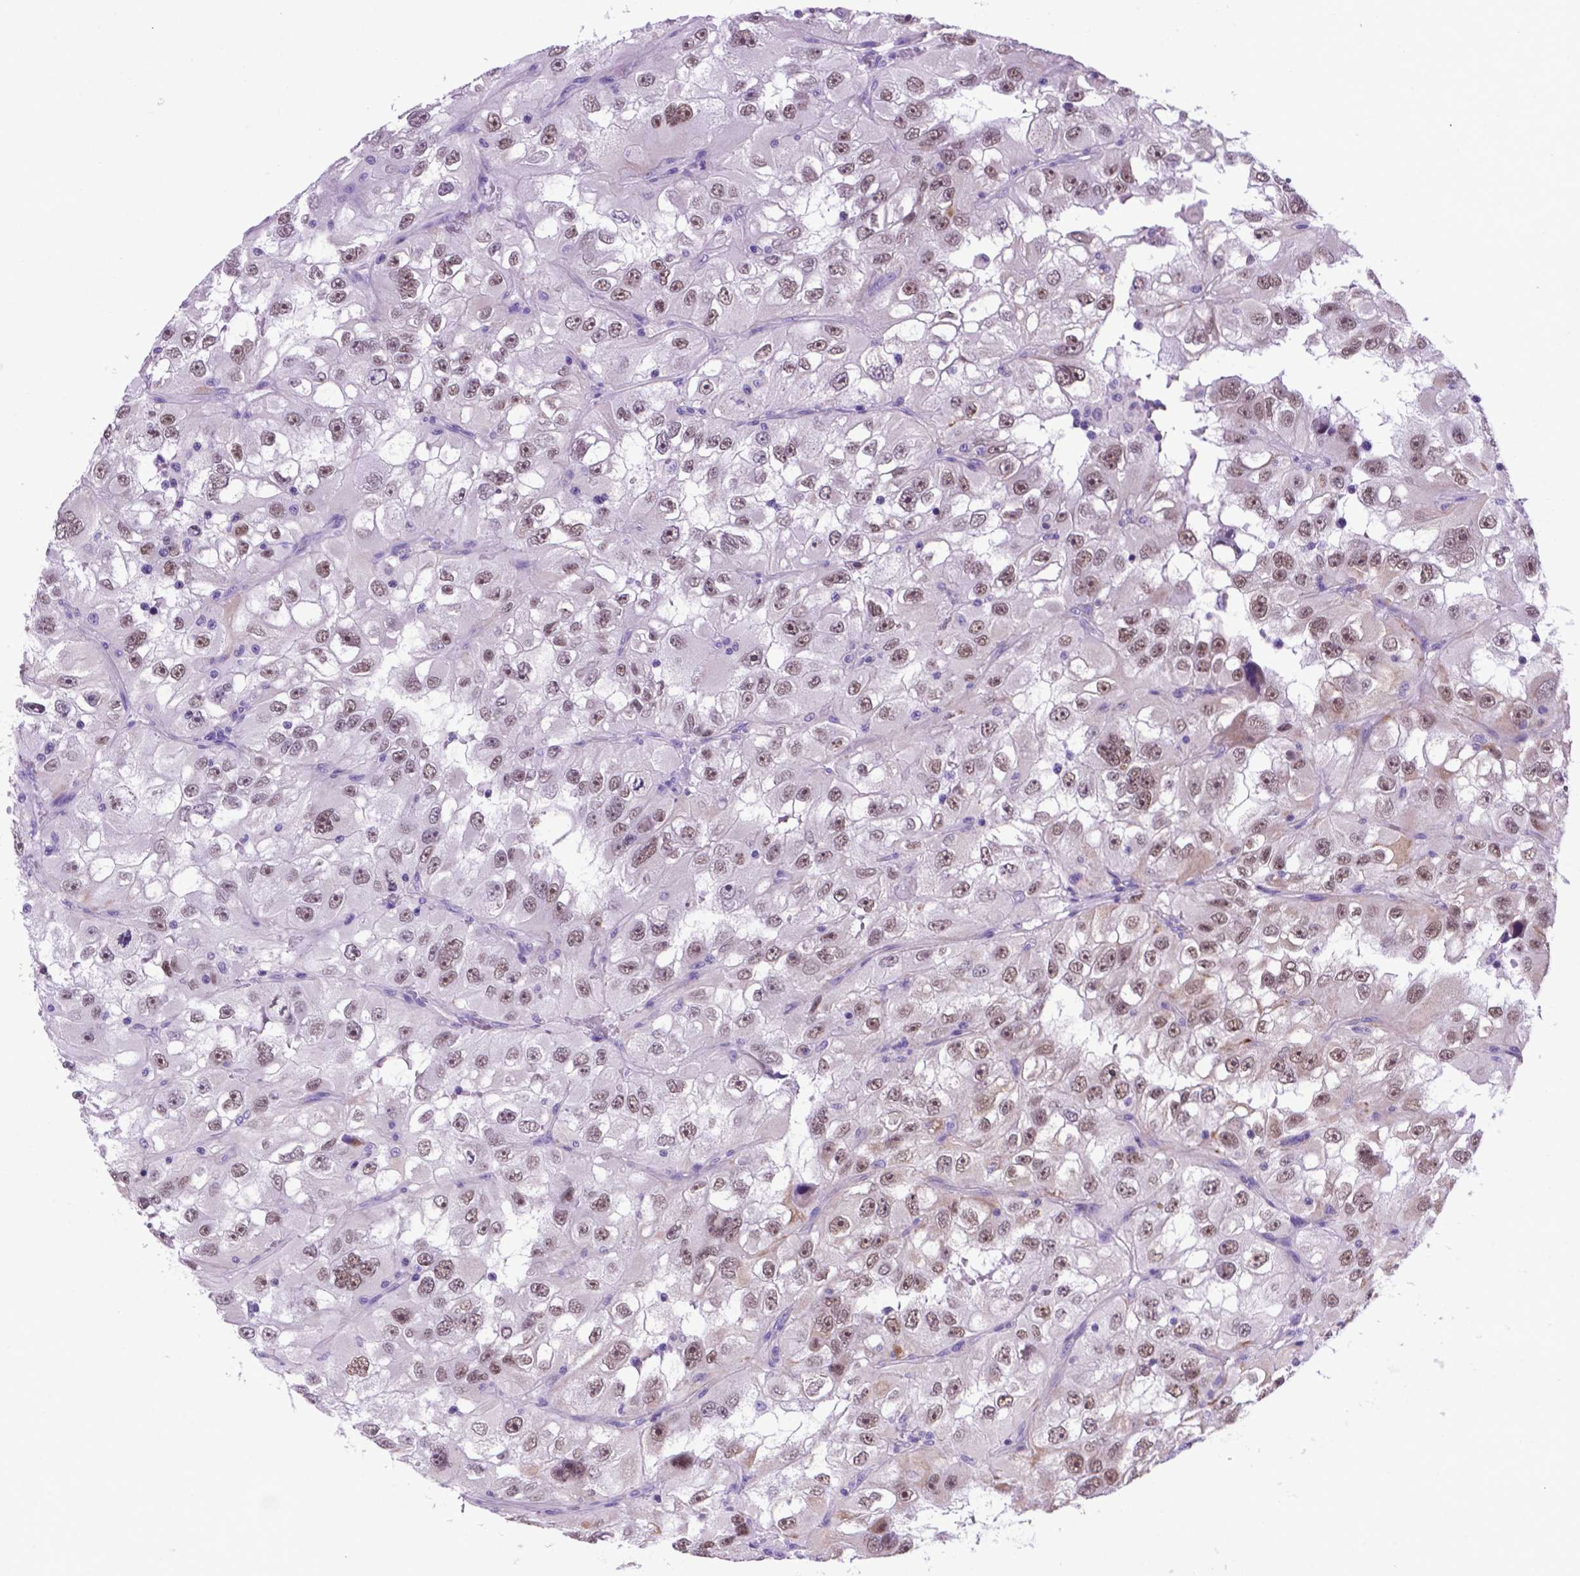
{"staining": {"intensity": "moderate", "quantity": ">75%", "location": "nuclear"}, "tissue": "renal cancer", "cell_type": "Tumor cells", "image_type": "cancer", "snomed": [{"axis": "morphology", "description": "Adenocarcinoma, NOS"}, {"axis": "topography", "description": "Kidney"}], "caption": "Brown immunohistochemical staining in human adenocarcinoma (renal) reveals moderate nuclear staining in approximately >75% of tumor cells.", "gene": "POU3F3", "patient": {"sex": "male", "age": 64}}